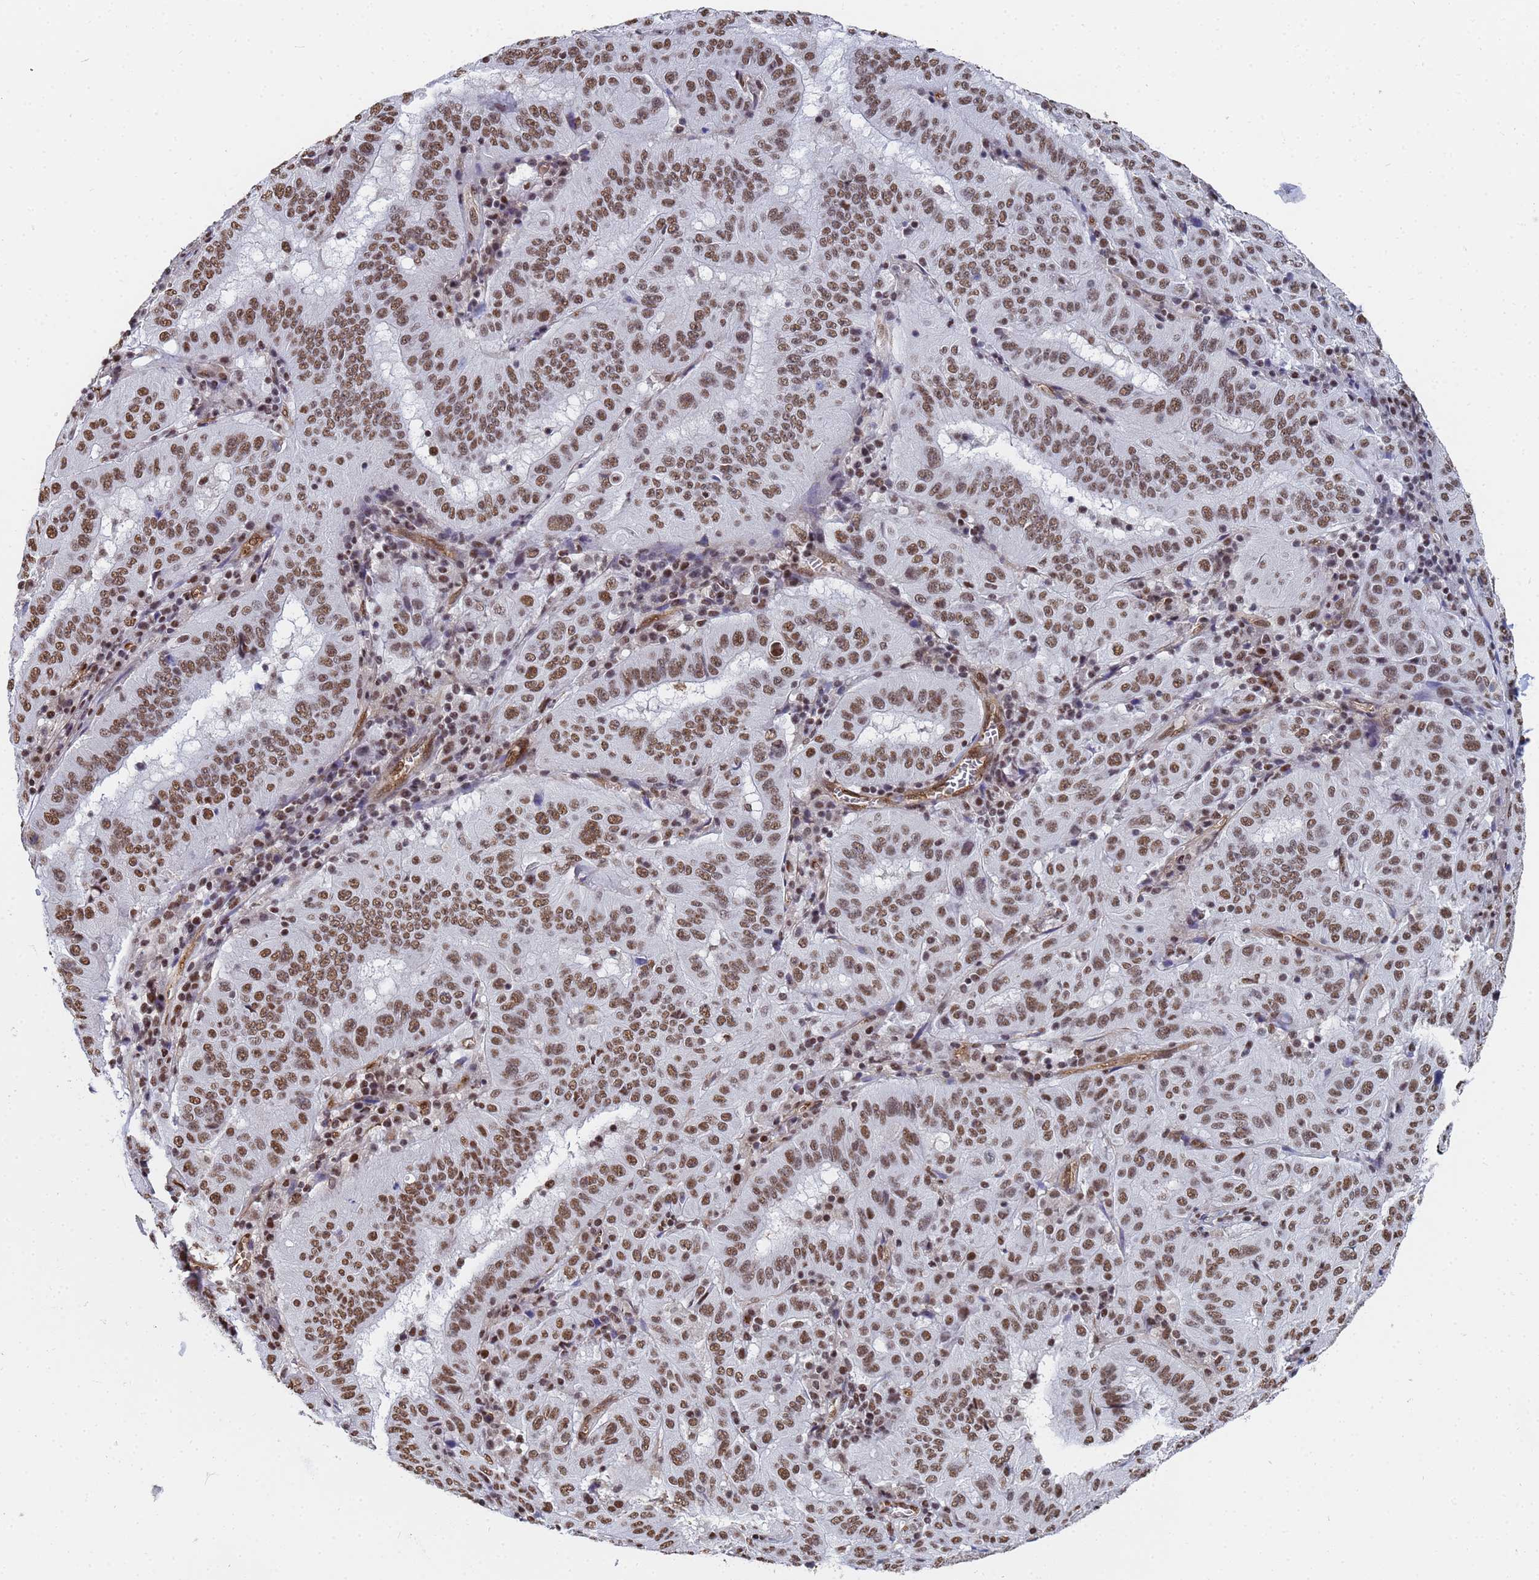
{"staining": {"intensity": "moderate", "quantity": ">75%", "location": "nuclear"}, "tissue": "pancreatic cancer", "cell_type": "Tumor cells", "image_type": "cancer", "snomed": [{"axis": "morphology", "description": "Adenocarcinoma, NOS"}, {"axis": "topography", "description": "Pancreas"}], "caption": "Brown immunohistochemical staining in pancreatic adenocarcinoma reveals moderate nuclear expression in about >75% of tumor cells. The staining was performed using DAB, with brown indicating positive protein expression. Nuclei are stained blue with hematoxylin.", "gene": "RAVER2", "patient": {"sex": "male", "age": 63}}